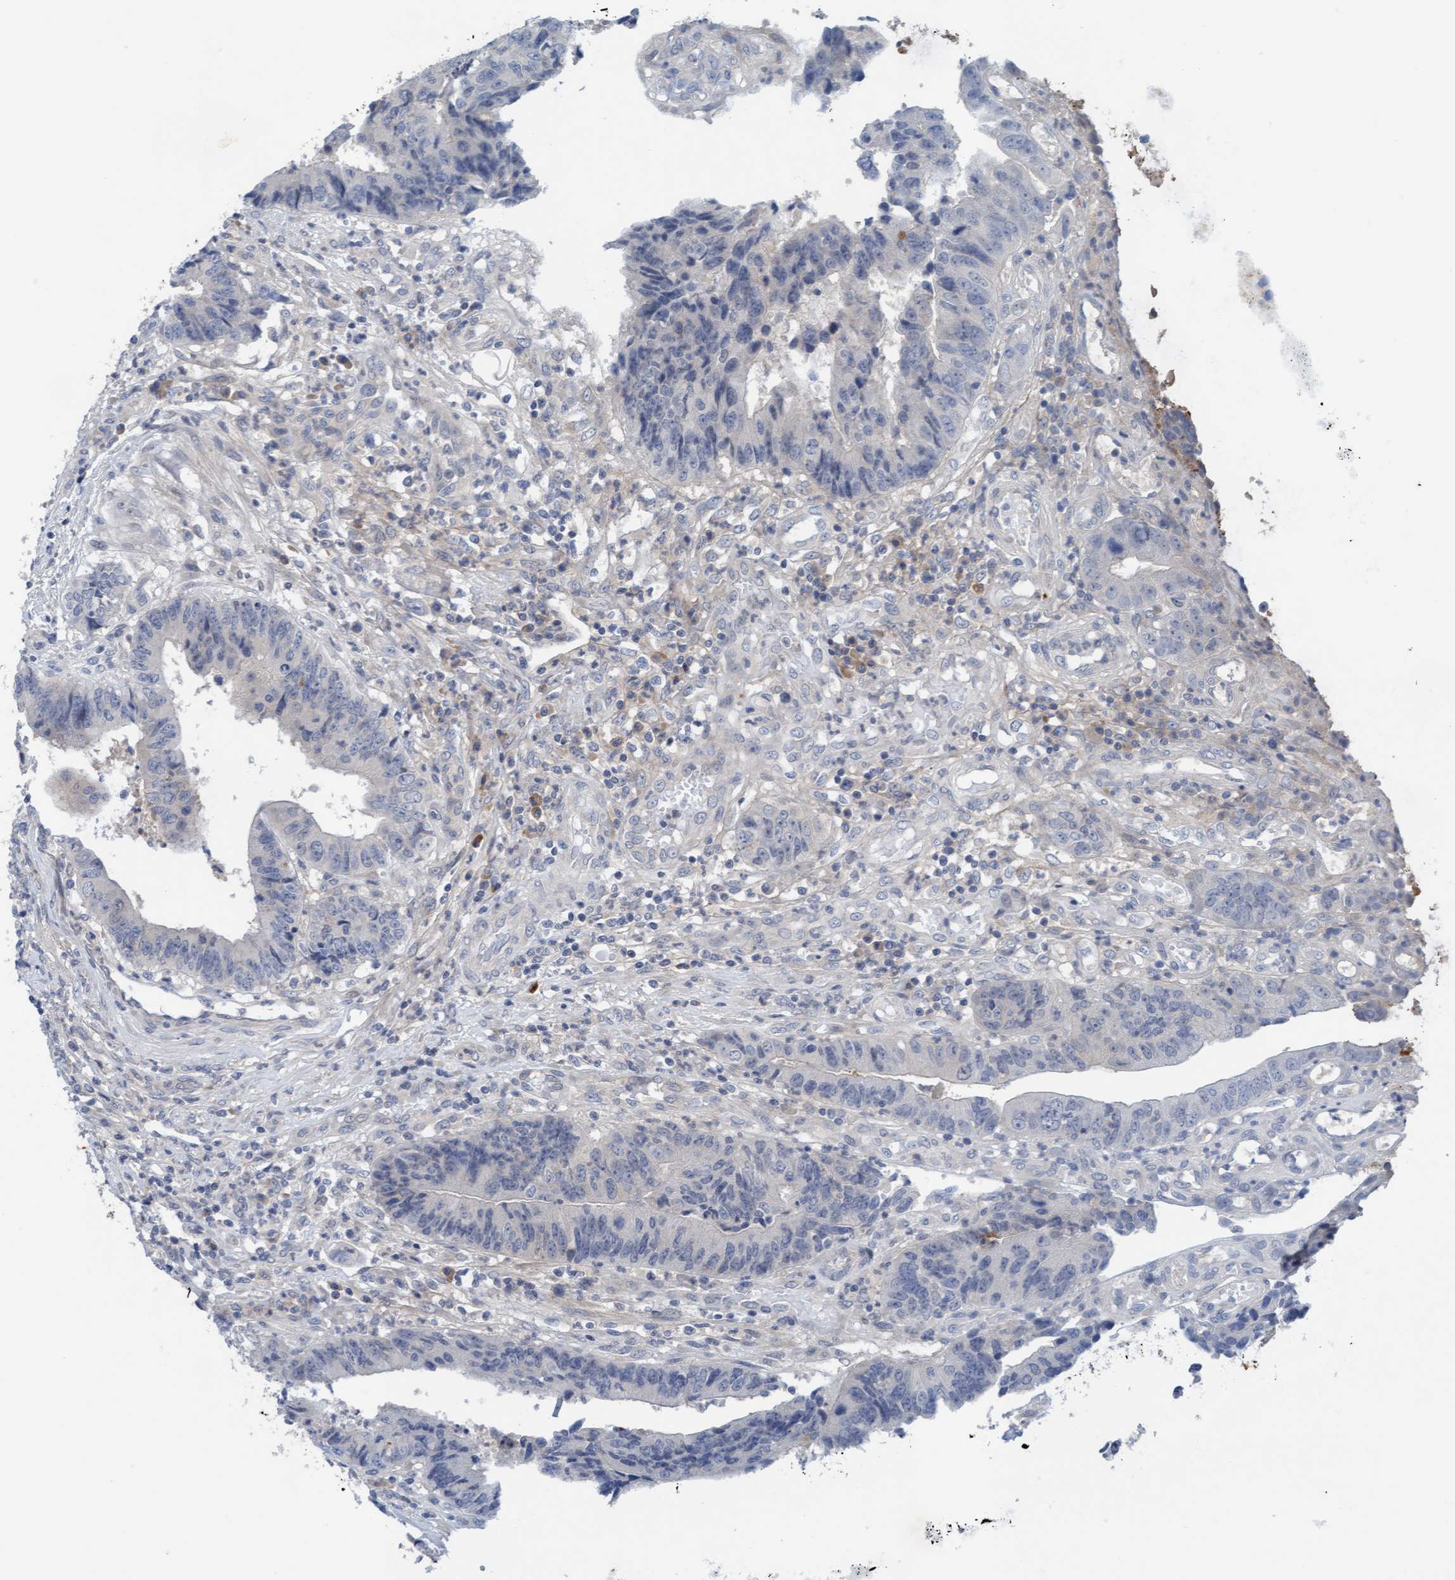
{"staining": {"intensity": "negative", "quantity": "none", "location": "none"}, "tissue": "colorectal cancer", "cell_type": "Tumor cells", "image_type": "cancer", "snomed": [{"axis": "morphology", "description": "Adenocarcinoma, NOS"}, {"axis": "topography", "description": "Rectum"}], "caption": "Protein analysis of colorectal cancer displays no significant expression in tumor cells.", "gene": "PLCD1", "patient": {"sex": "male", "age": 84}}